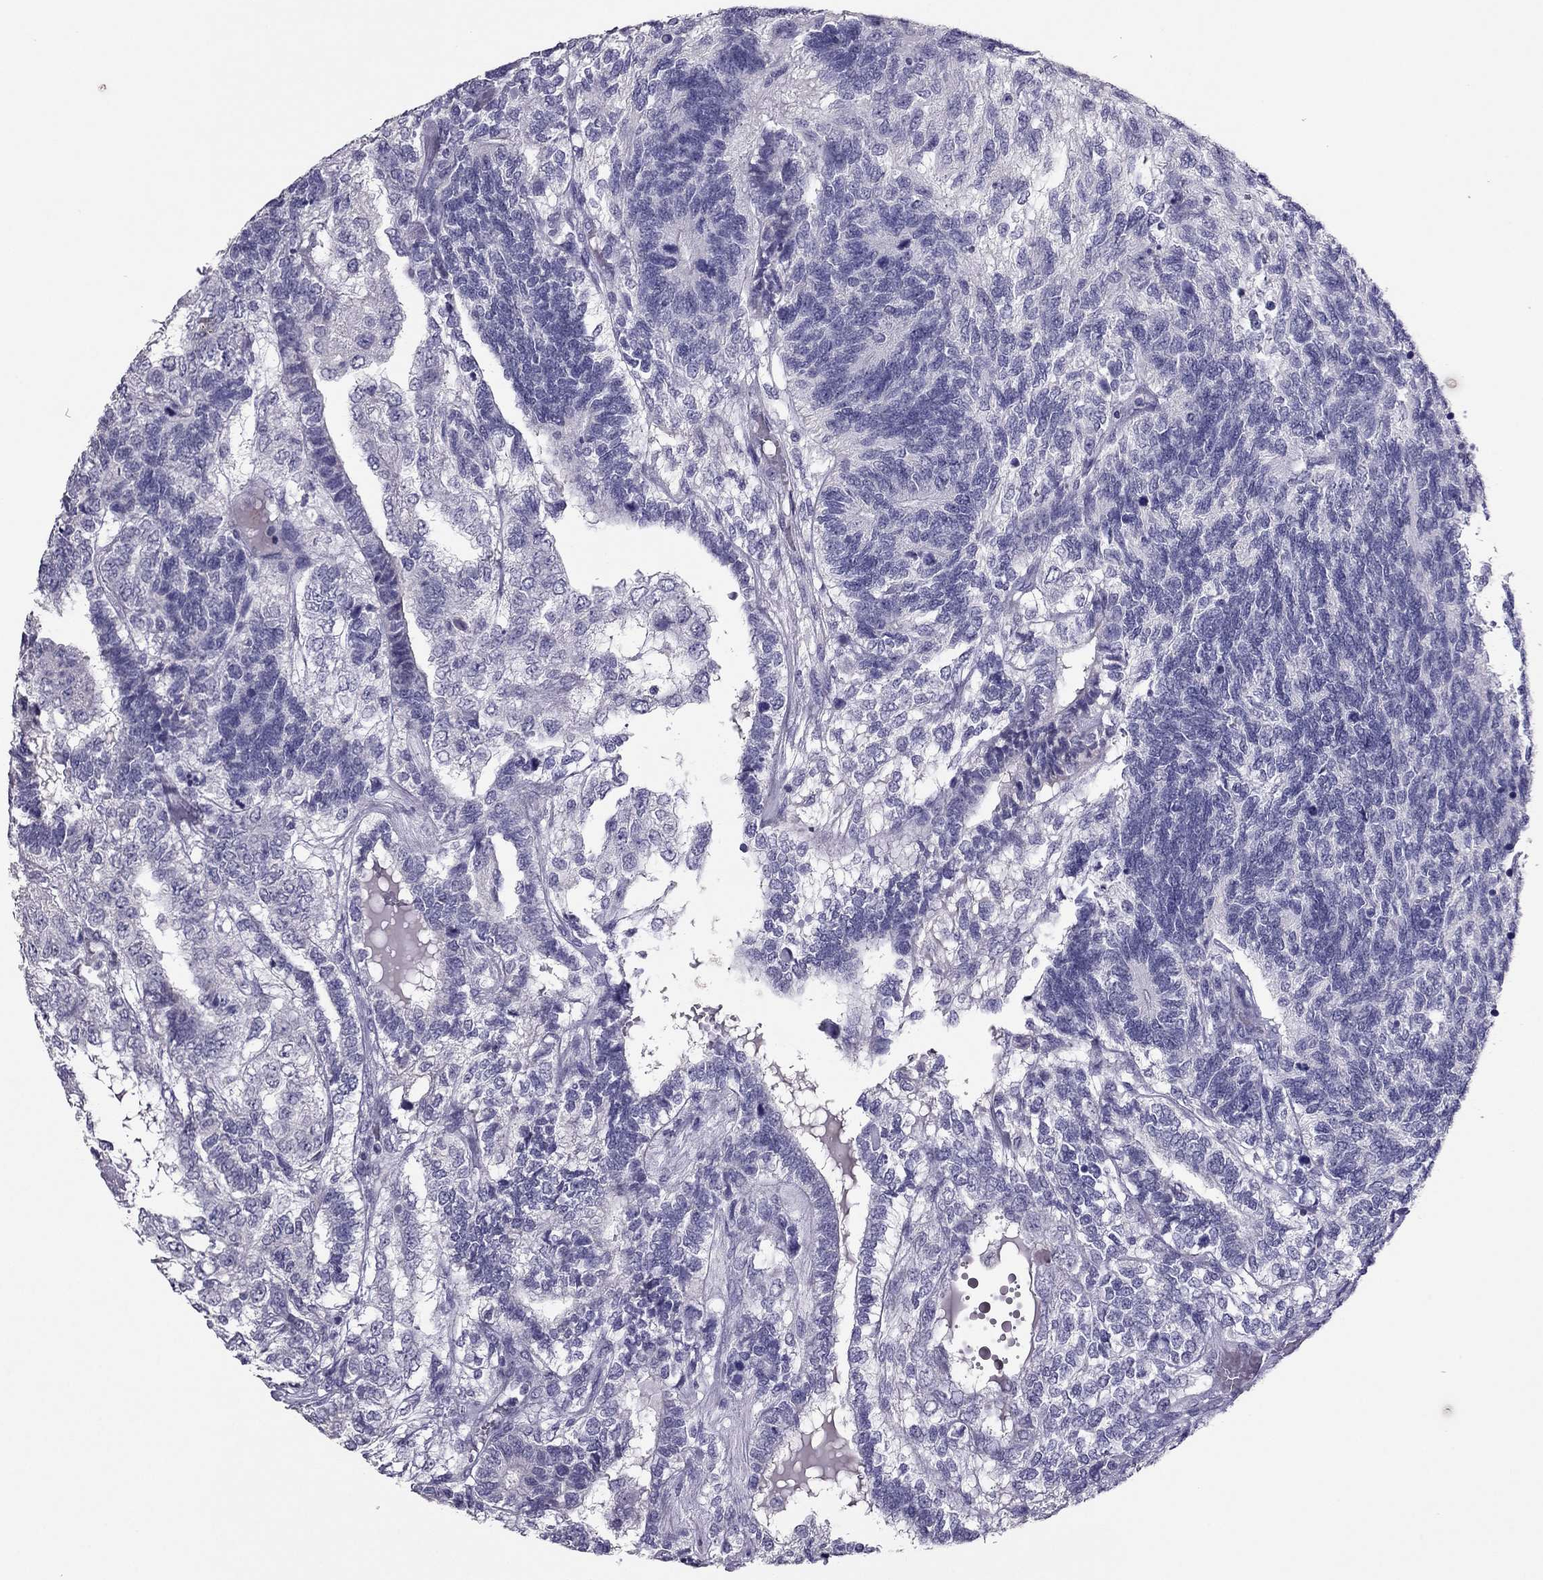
{"staining": {"intensity": "negative", "quantity": "none", "location": "none"}, "tissue": "testis cancer", "cell_type": "Tumor cells", "image_type": "cancer", "snomed": [{"axis": "morphology", "description": "Seminoma, NOS"}, {"axis": "morphology", "description": "Carcinoma, Embryonal, NOS"}, {"axis": "topography", "description": "Testis"}], "caption": "IHC histopathology image of embryonal carcinoma (testis) stained for a protein (brown), which demonstrates no positivity in tumor cells.", "gene": "RHO", "patient": {"sex": "male", "age": 41}}